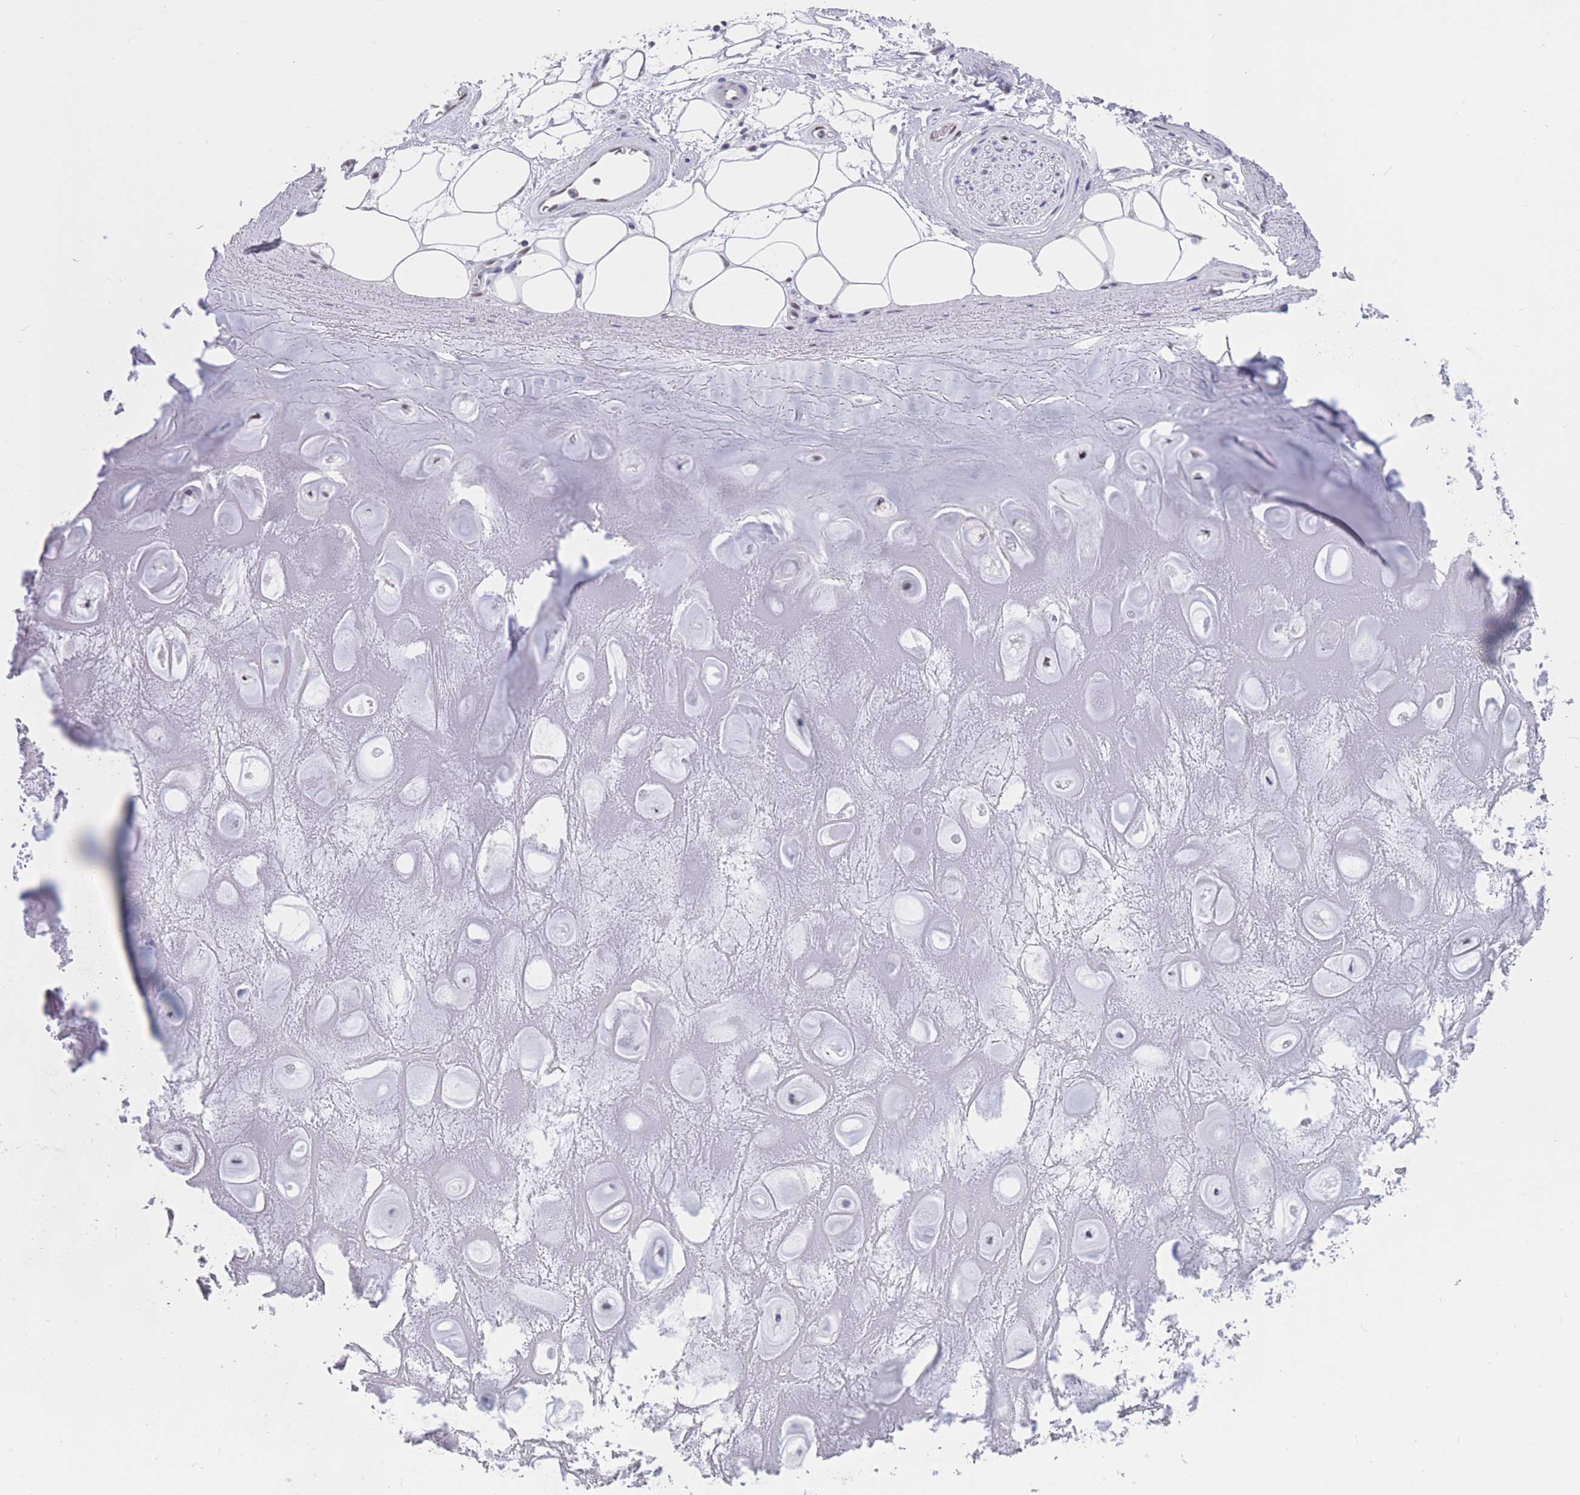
{"staining": {"intensity": "negative", "quantity": "none", "location": "none"}, "tissue": "adipose tissue", "cell_type": "Adipocytes", "image_type": "normal", "snomed": [{"axis": "morphology", "description": "Normal tissue, NOS"}, {"axis": "topography", "description": "Cartilage tissue"}], "caption": "A high-resolution histopathology image shows immunohistochemistry (IHC) staining of unremarkable adipose tissue, which shows no significant expression in adipocytes.", "gene": "NASP", "patient": {"sex": "male", "age": 81}}